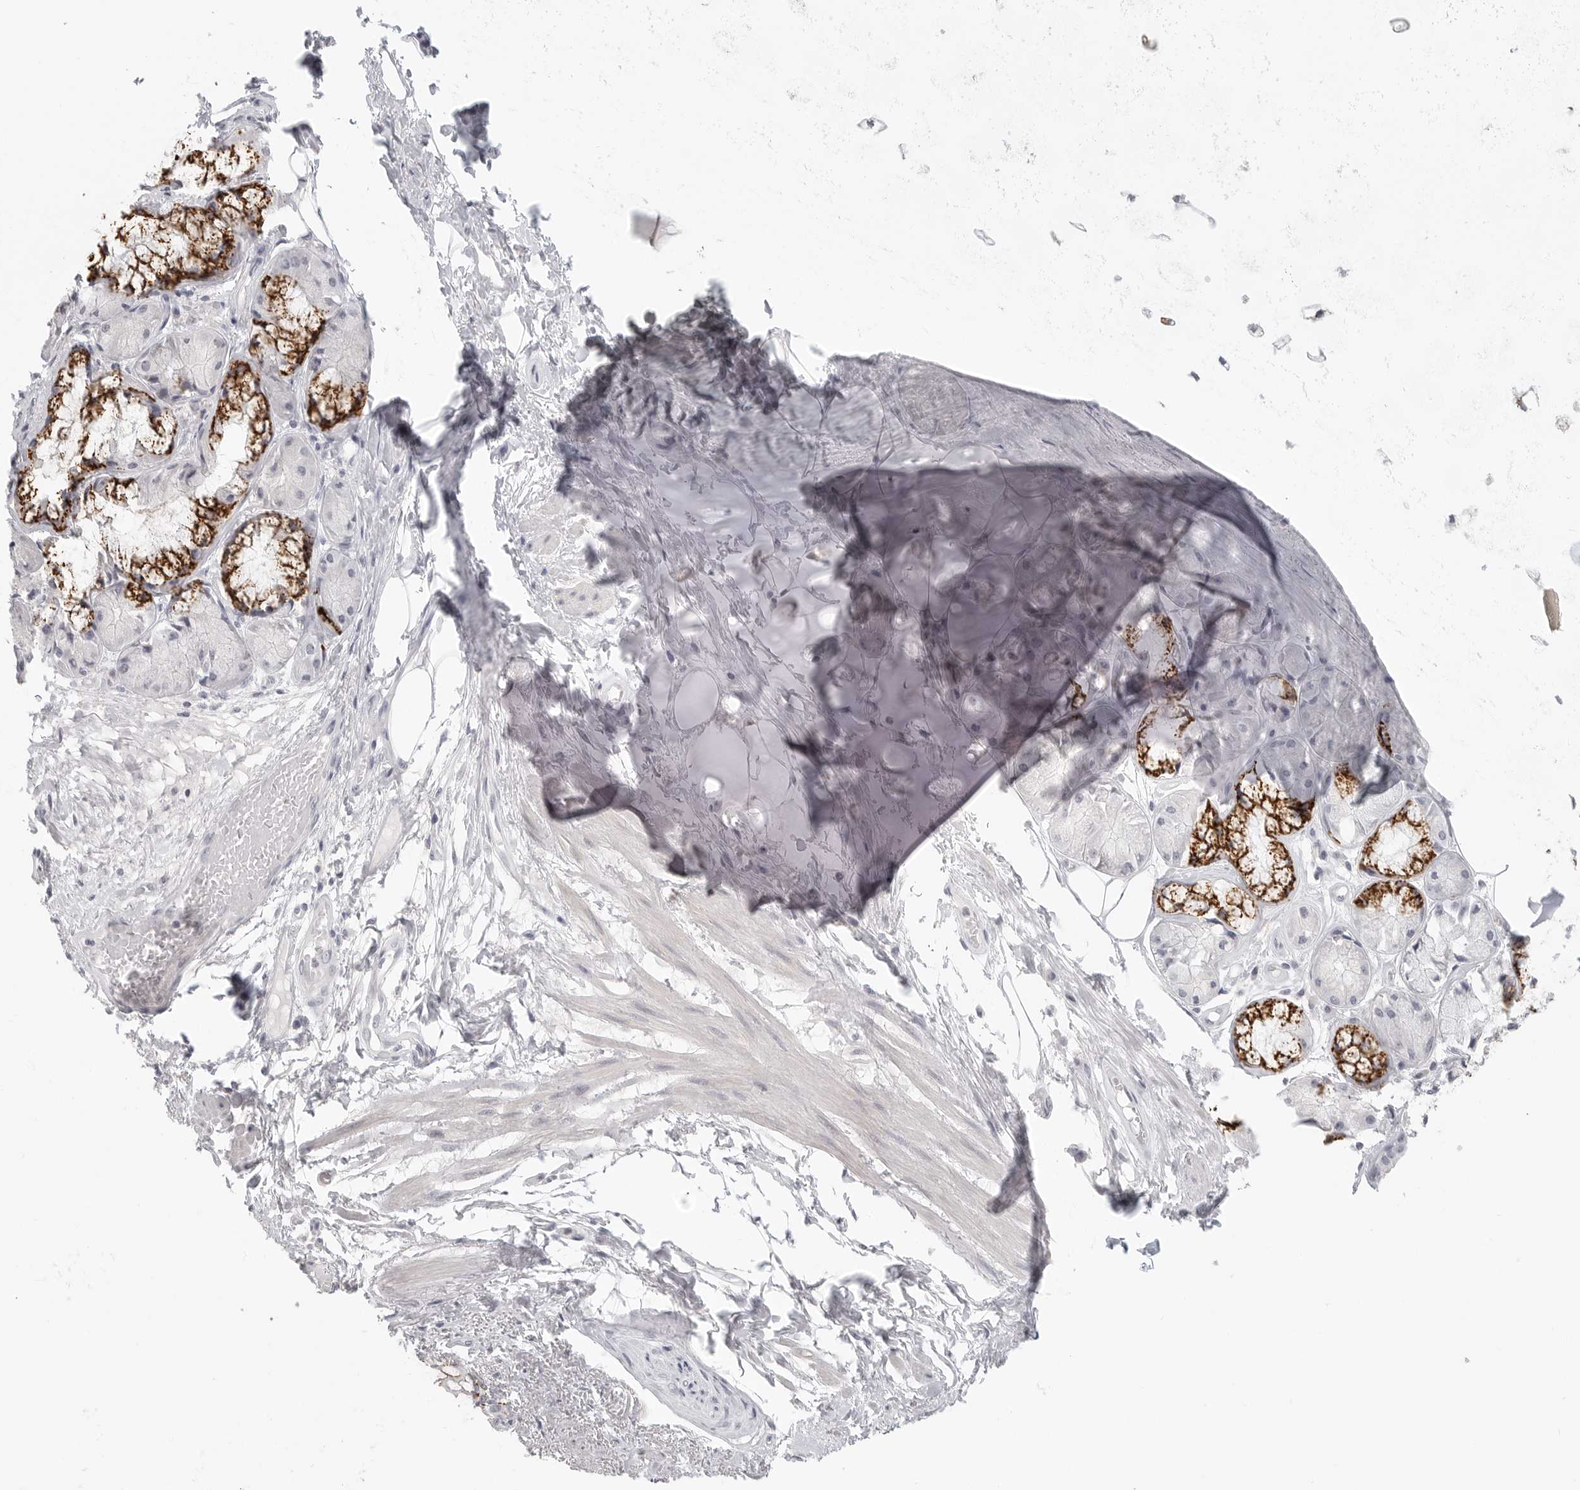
{"staining": {"intensity": "negative", "quantity": "none", "location": "none"}, "tissue": "adipose tissue", "cell_type": "Adipocytes", "image_type": "normal", "snomed": [{"axis": "morphology", "description": "Normal tissue, NOS"}, {"axis": "topography", "description": "Bronchus"}], "caption": "IHC of benign human adipose tissue demonstrates no expression in adipocytes.", "gene": "HMGCS2", "patient": {"sex": "male", "age": 66}}